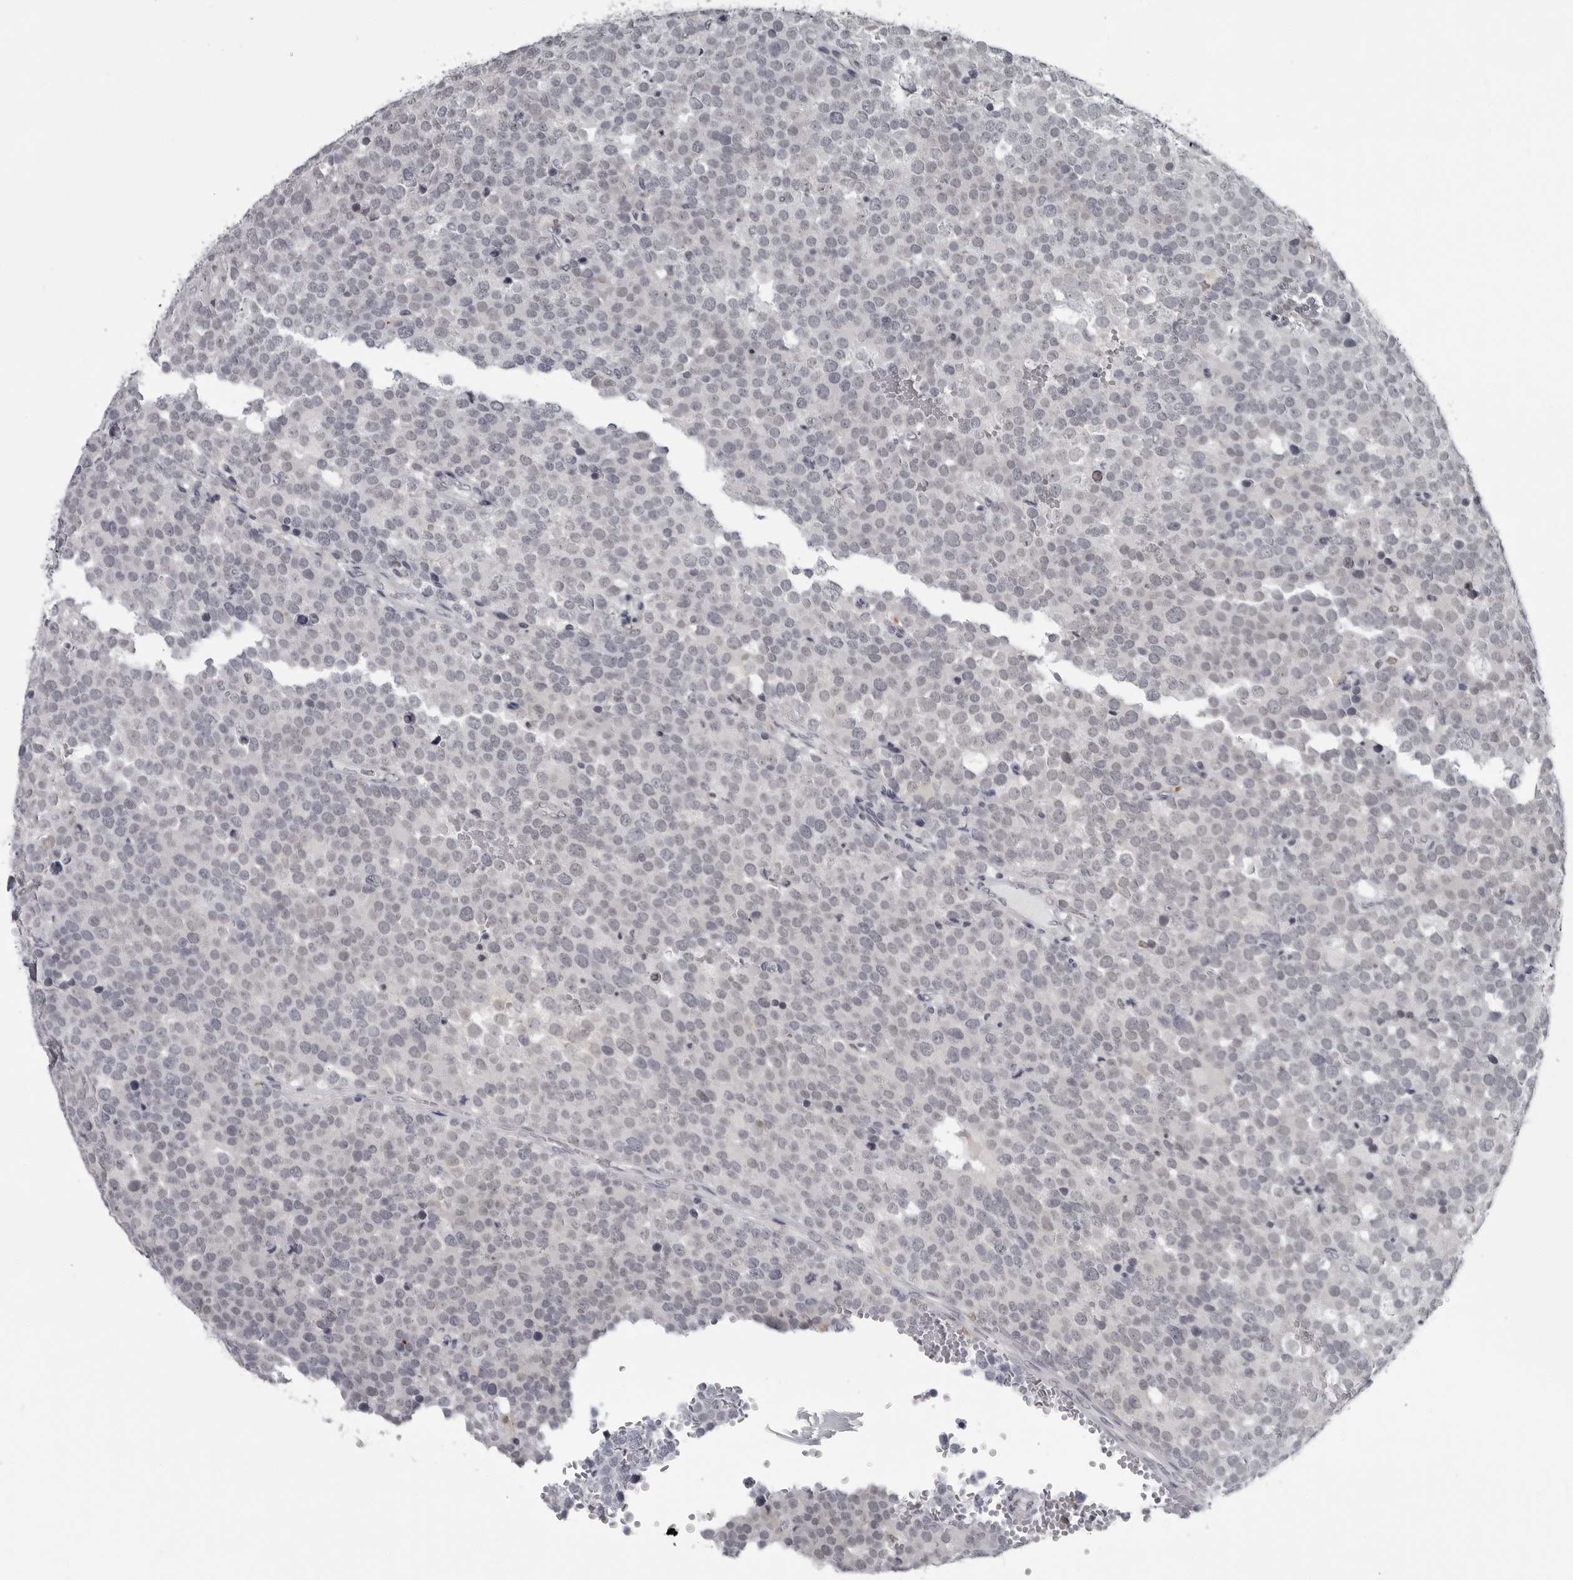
{"staining": {"intensity": "negative", "quantity": "none", "location": "none"}, "tissue": "testis cancer", "cell_type": "Tumor cells", "image_type": "cancer", "snomed": [{"axis": "morphology", "description": "Seminoma, NOS"}, {"axis": "topography", "description": "Testis"}], "caption": "A high-resolution micrograph shows IHC staining of testis cancer, which displays no significant staining in tumor cells. (DAB (3,3'-diaminobenzidine) immunohistochemistry (IHC) with hematoxylin counter stain).", "gene": "LZIC", "patient": {"sex": "male", "age": 71}}